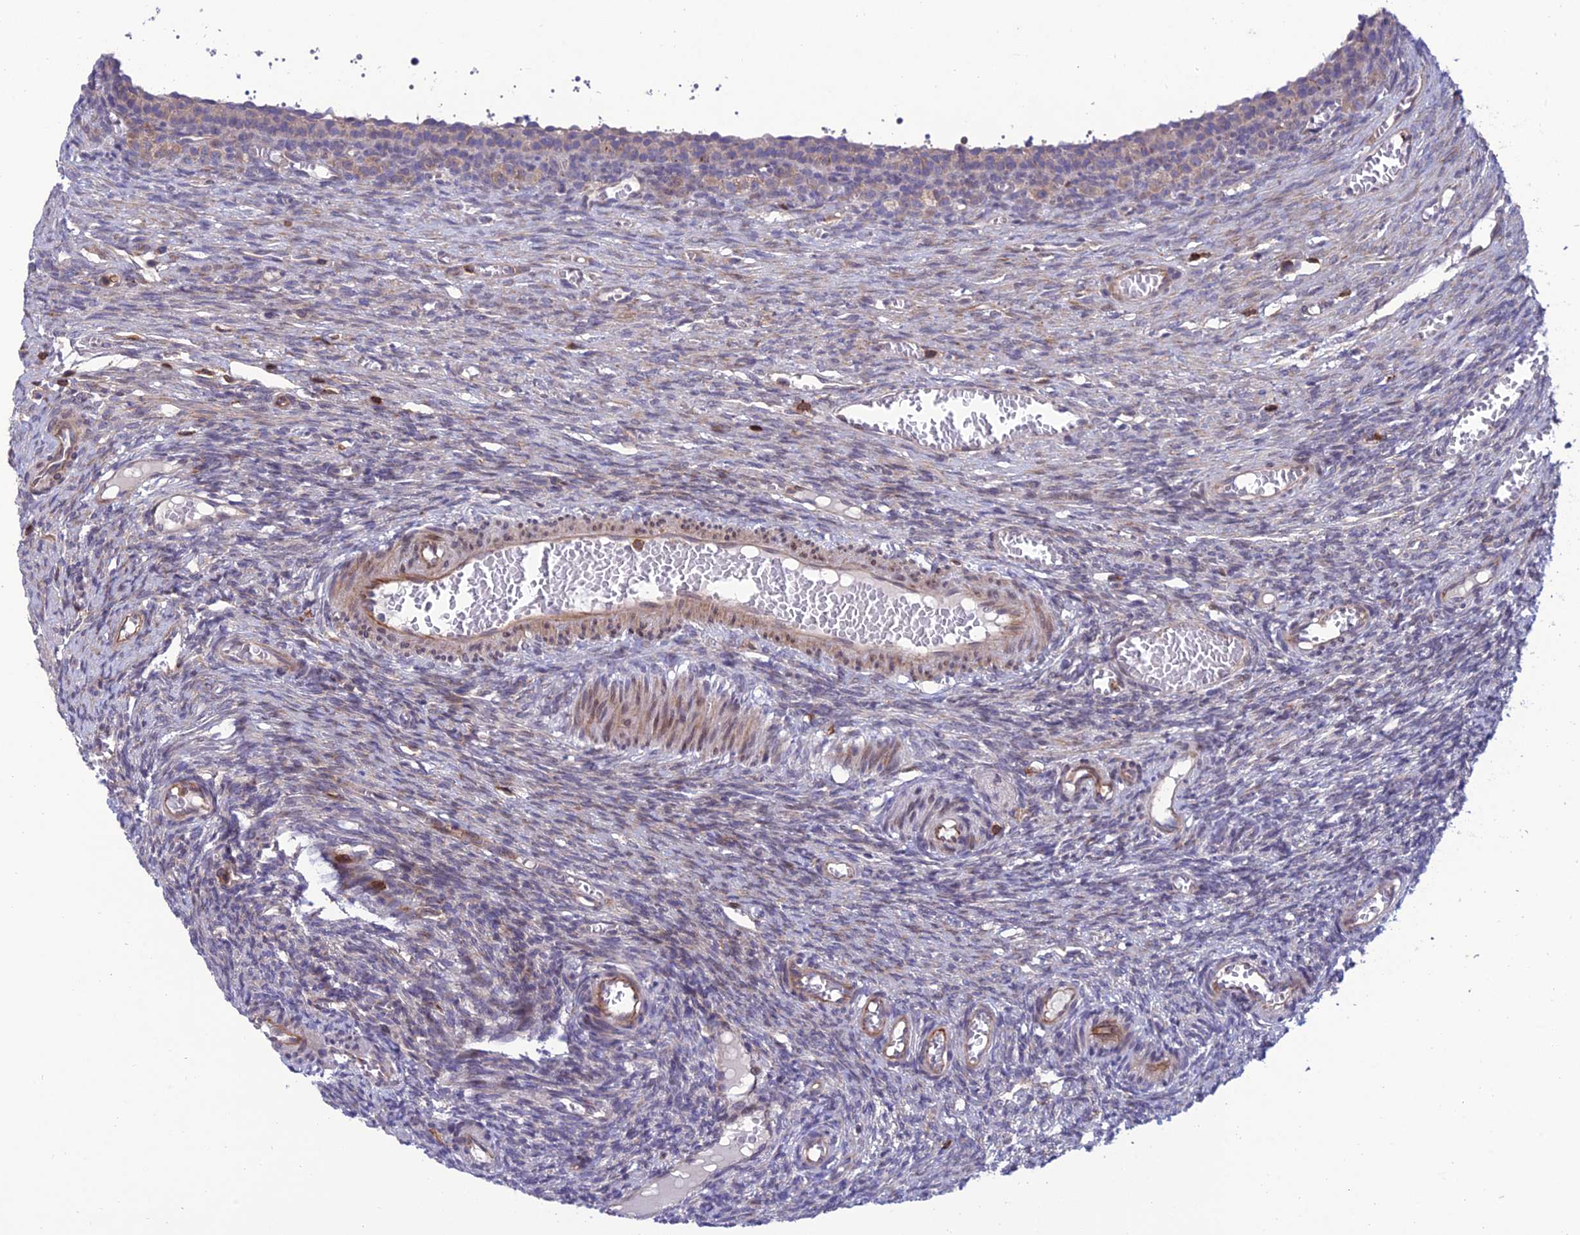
{"staining": {"intensity": "negative", "quantity": "none", "location": "none"}, "tissue": "ovary", "cell_type": "Ovarian stroma cells", "image_type": "normal", "snomed": [{"axis": "morphology", "description": "Normal tissue, NOS"}, {"axis": "topography", "description": "Ovary"}], "caption": "There is no significant positivity in ovarian stroma cells of ovary. (DAB (3,3'-diaminobenzidine) IHC visualized using brightfield microscopy, high magnification).", "gene": "FAM76A", "patient": {"sex": "female", "age": 27}}